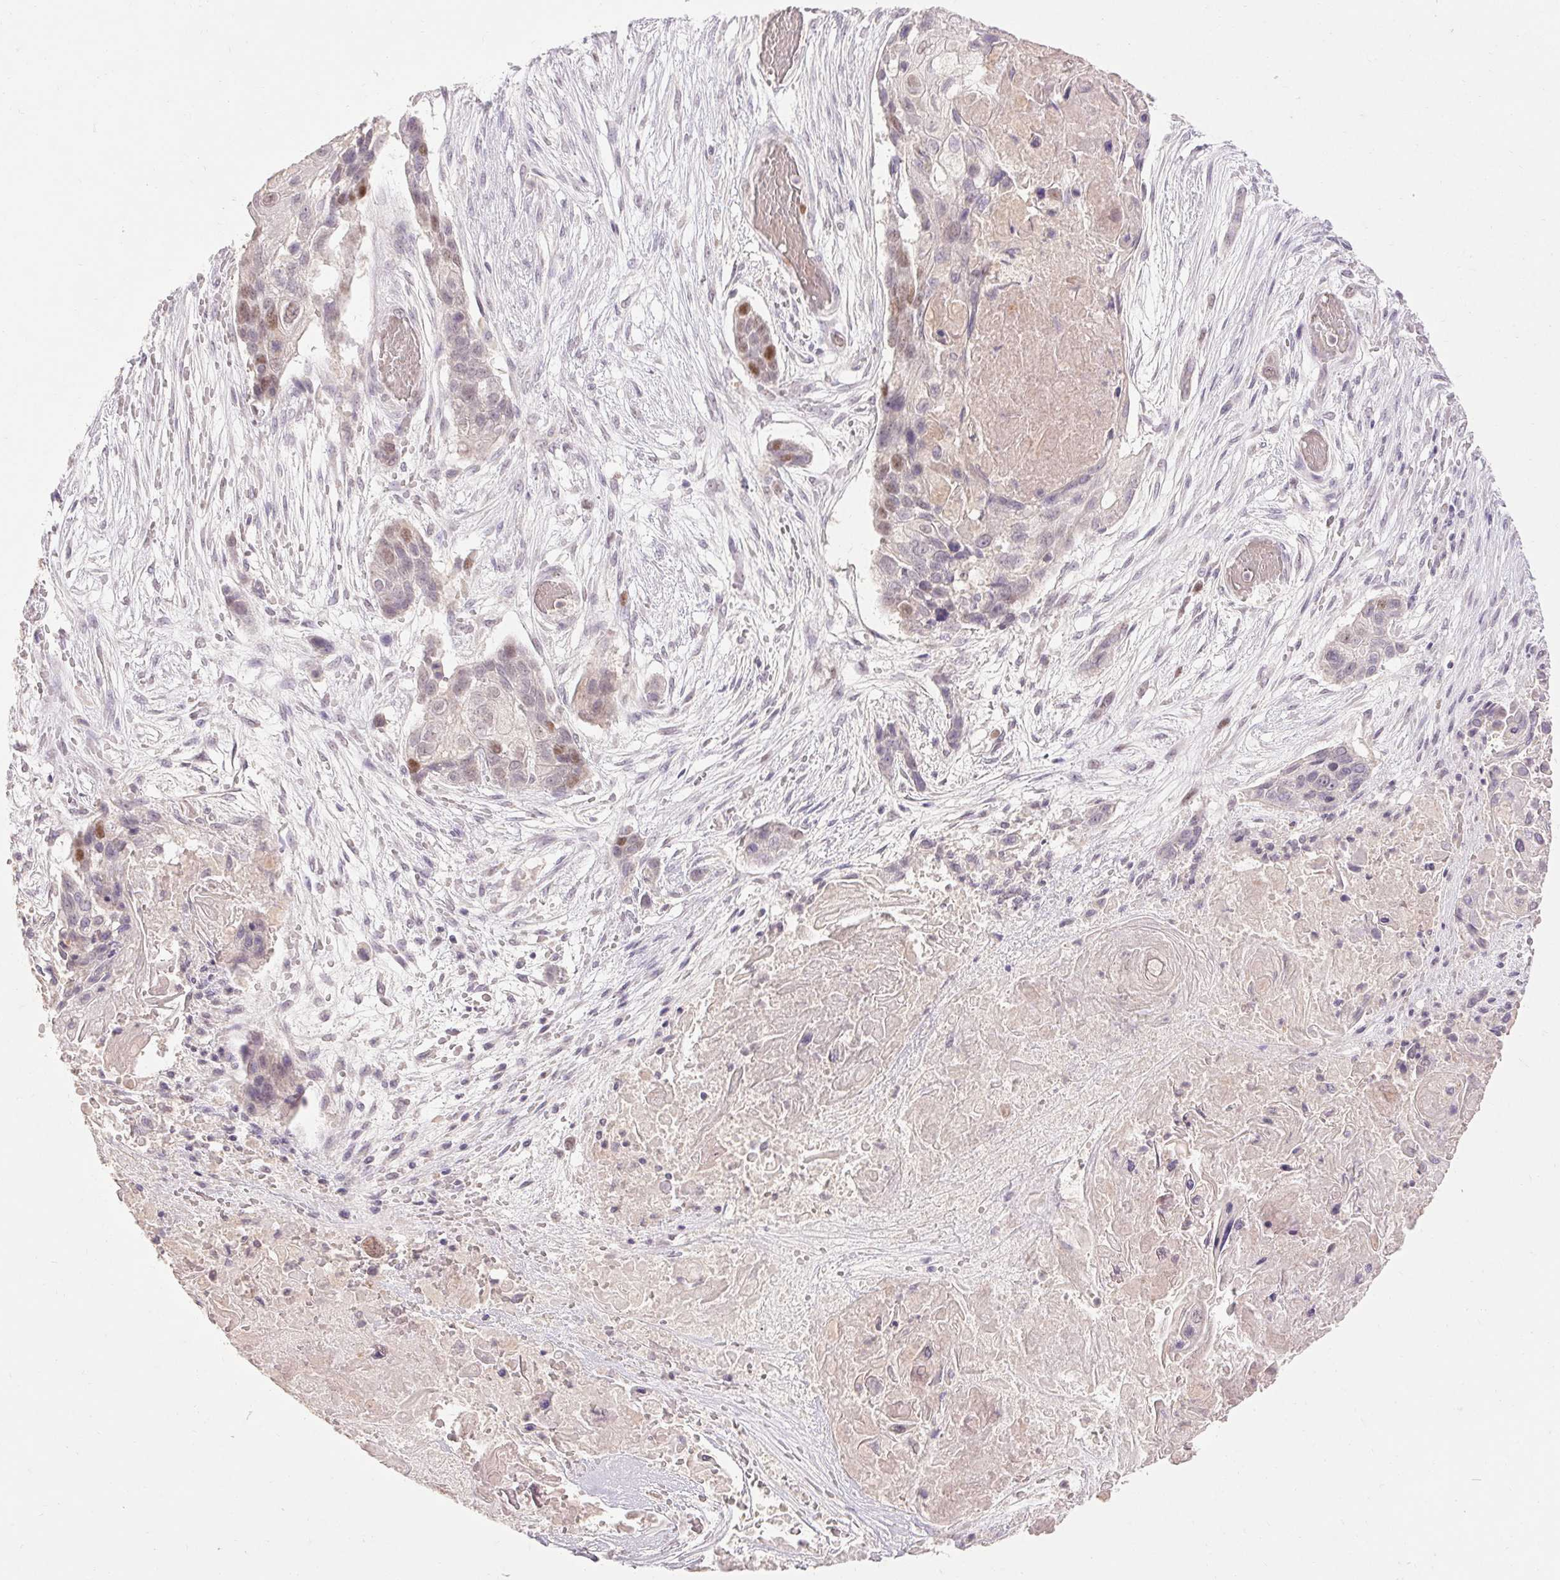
{"staining": {"intensity": "moderate", "quantity": "<25%", "location": "nuclear"}, "tissue": "lung cancer", "cell_type": "Tumor cells", "image_type": "cancer", "snomed": [{"axis": "morphology", "description": "Squamous cell carcinoma, NOS"}, {"axis": "topography", "description": "Lung"}], "caption": "High-power microscopy captured an immunohistochemistry (IHC) photomicrograph of squamous cell carcinoma (lung), revealing moderate nuclear expression in approximately <25% of tumor cells.", "gene": "SKP2", "patient": {"sex": "male", "age": 69}}